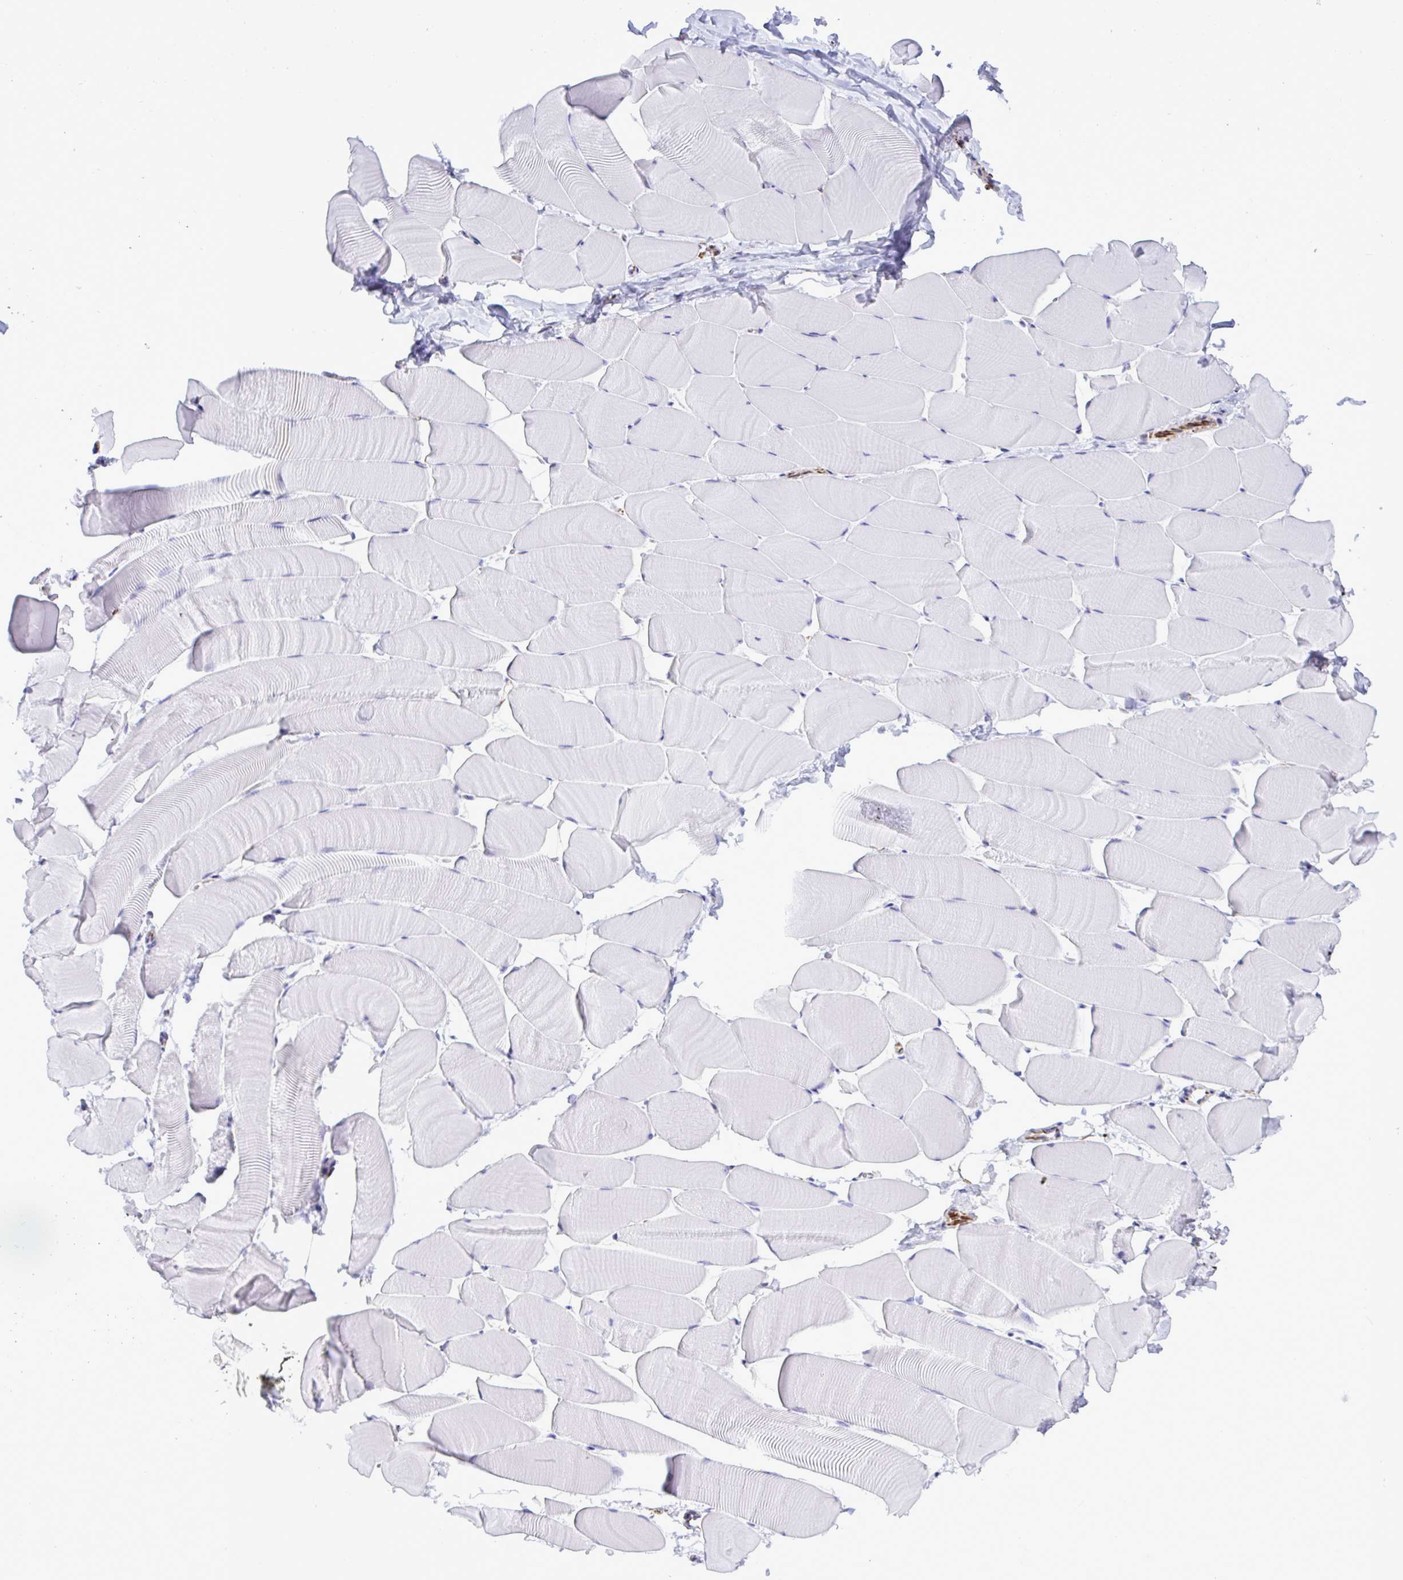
{"staining": {"intensity": "negative", "quantity": "none", "location": "none"}, "tissue": "skeletal muscle", "cell_type": "Myocytes", "image_type": "normal", "snomed": [{"axis": "morphology", "description": "Normal tissue, NOS"}, {"axis": "topography", "description": "Skeletal muscle"}], "caption": "The image displays no significant expression in myocytes of skeletal muscle.", "gene": "SMAD5", "patient": {"sex": "male", "age": 25}}